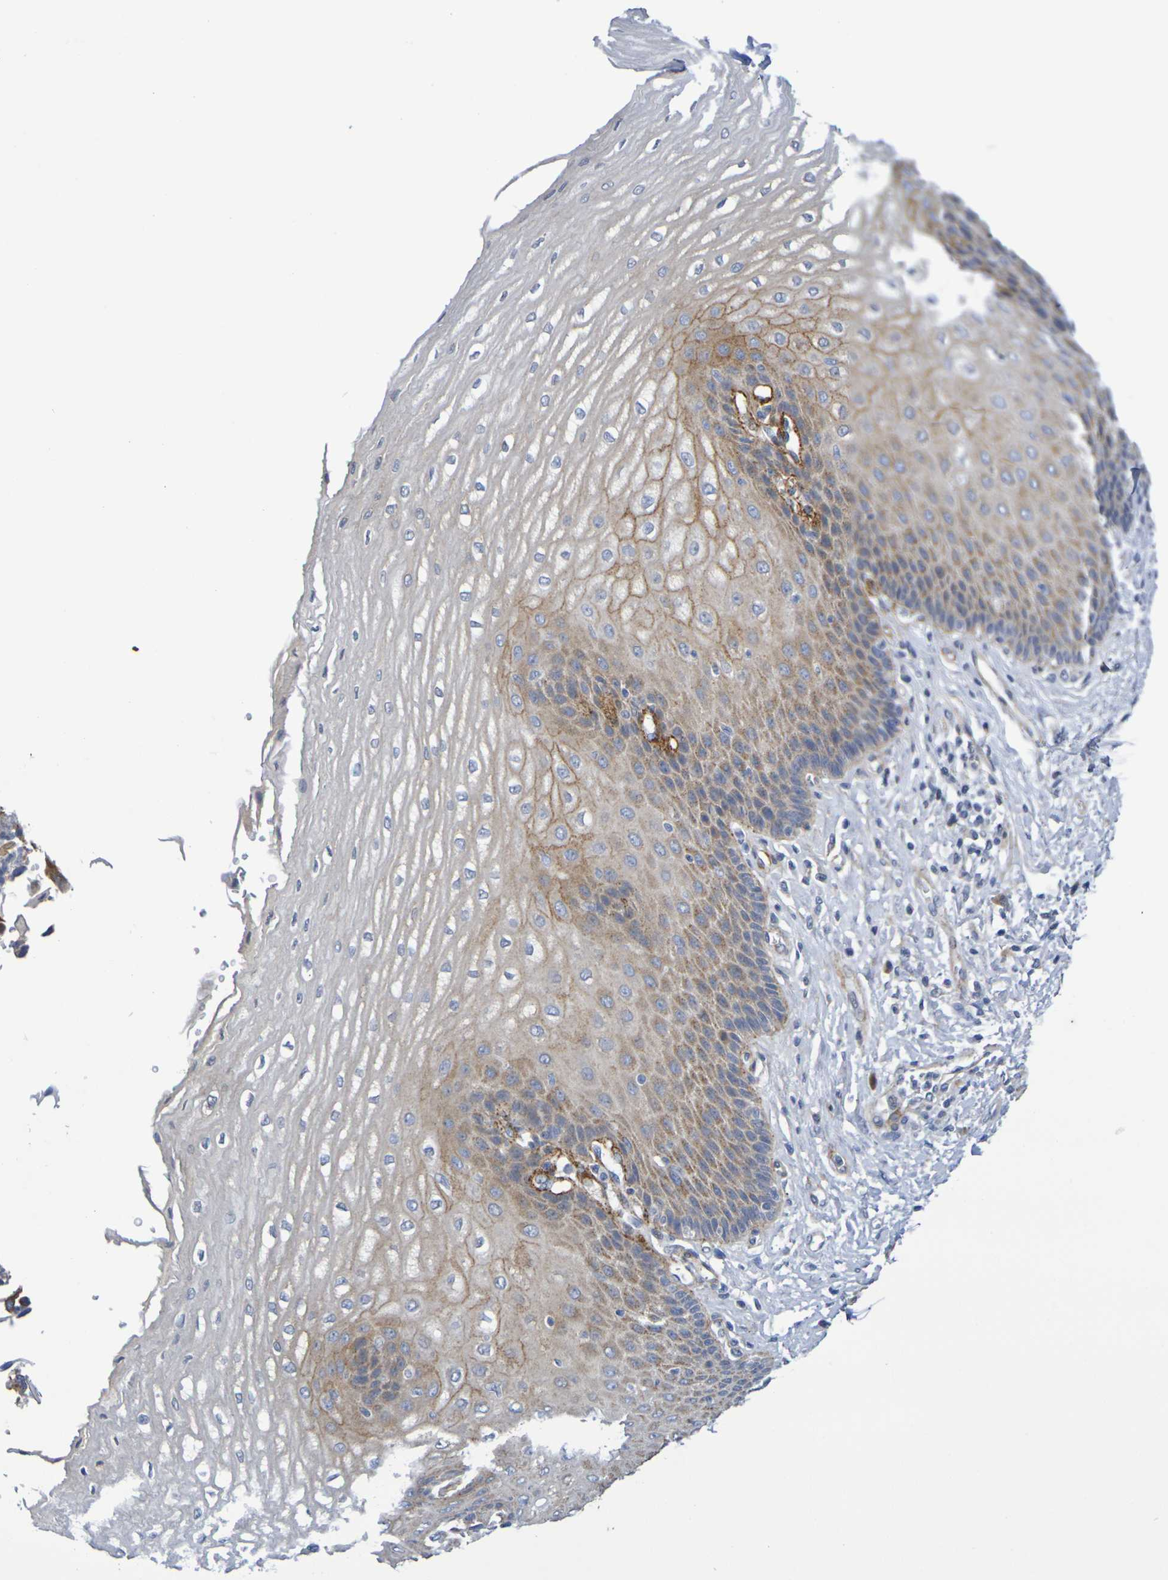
{"staining": {"intensity": "moderate", "quantity": "25%-75%", "location": "cytoplasmic/membranous"}, "tissue": "esophagus", "cell_type": "Squamous epithelial cells", "image_type": "normal", "snomed": [{"axis": "morphology", "description": "Normal tissue, NOS"}, {"axis": "topography", "description": "Esophagus"}], "caption": "Immunohistochemical staining of benign human esophagus reveals moderate cytoplasmic/membranous protein staining in about 25%-75% of squamous epithelial cells.", "gene": "SDC4", "patient": {"sex": "male", "age": 54}}